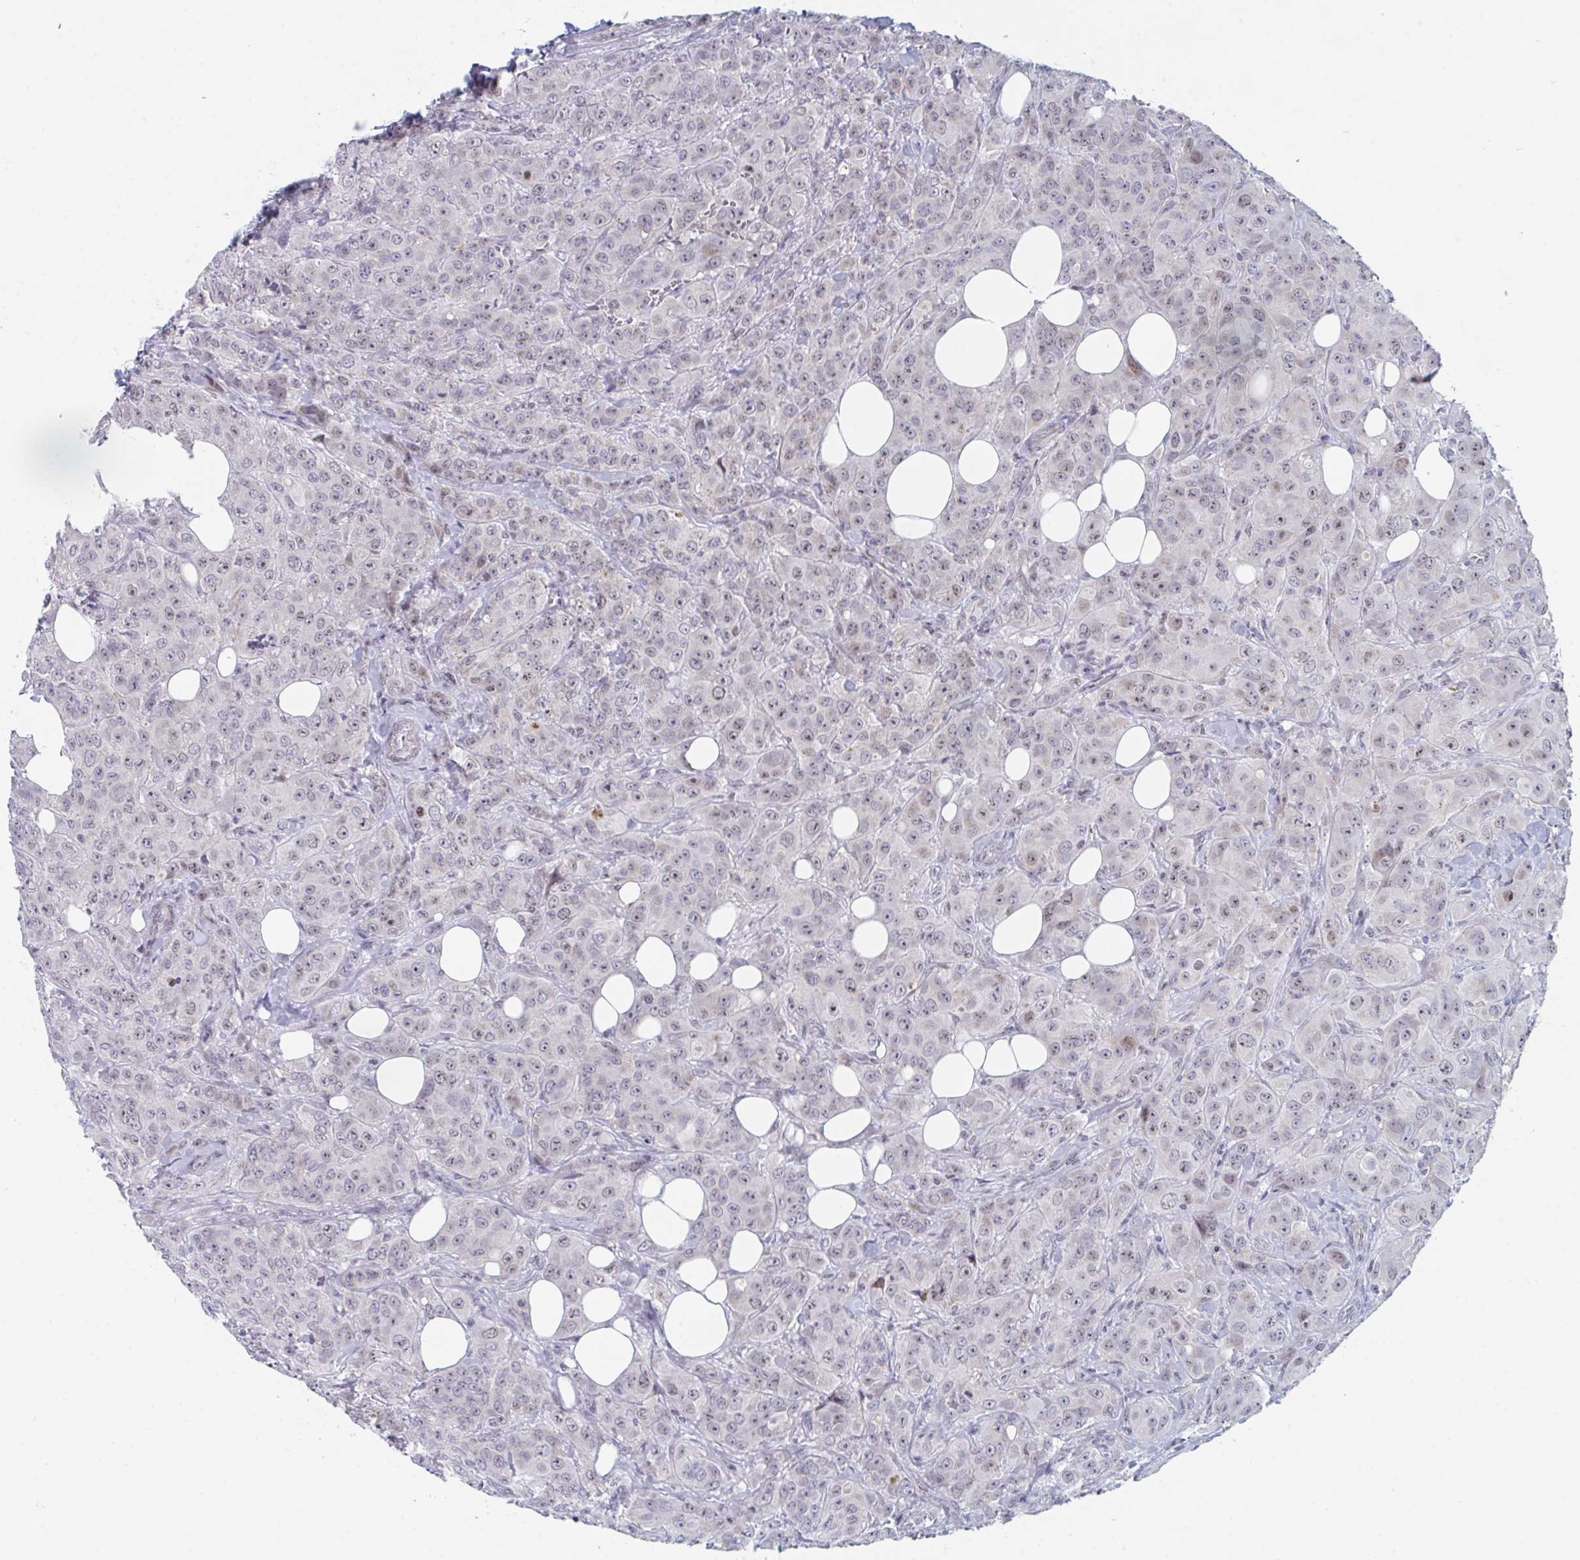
{"staining": {"intensity": "weak", "quantity": ">75%", "location": "nuclear"}, "tissue": "breast cancer", "cell_type": "Tumor cells", "image_type": "cancer", "snomed": [{"axis": "morphology", "description": "Normal tissue, NOS"}, {"axis": "morphology", "description": "Duct carcinoma"}, {"axis": "topography", "description": "Breast"}], "caption": "High-magnification brightfield microscopy of breast cancer (infiltrating ductal carcinoma) stained with DAB (3,3'-diaminobenzidine) (brown) and counterstained with hematoxylin (blue). tumor cells exhibit weak nuclear expression is seen in approximately>75% of cells.", "gene": "CENPT", "patient": {"sex": "female", "age": 43}}